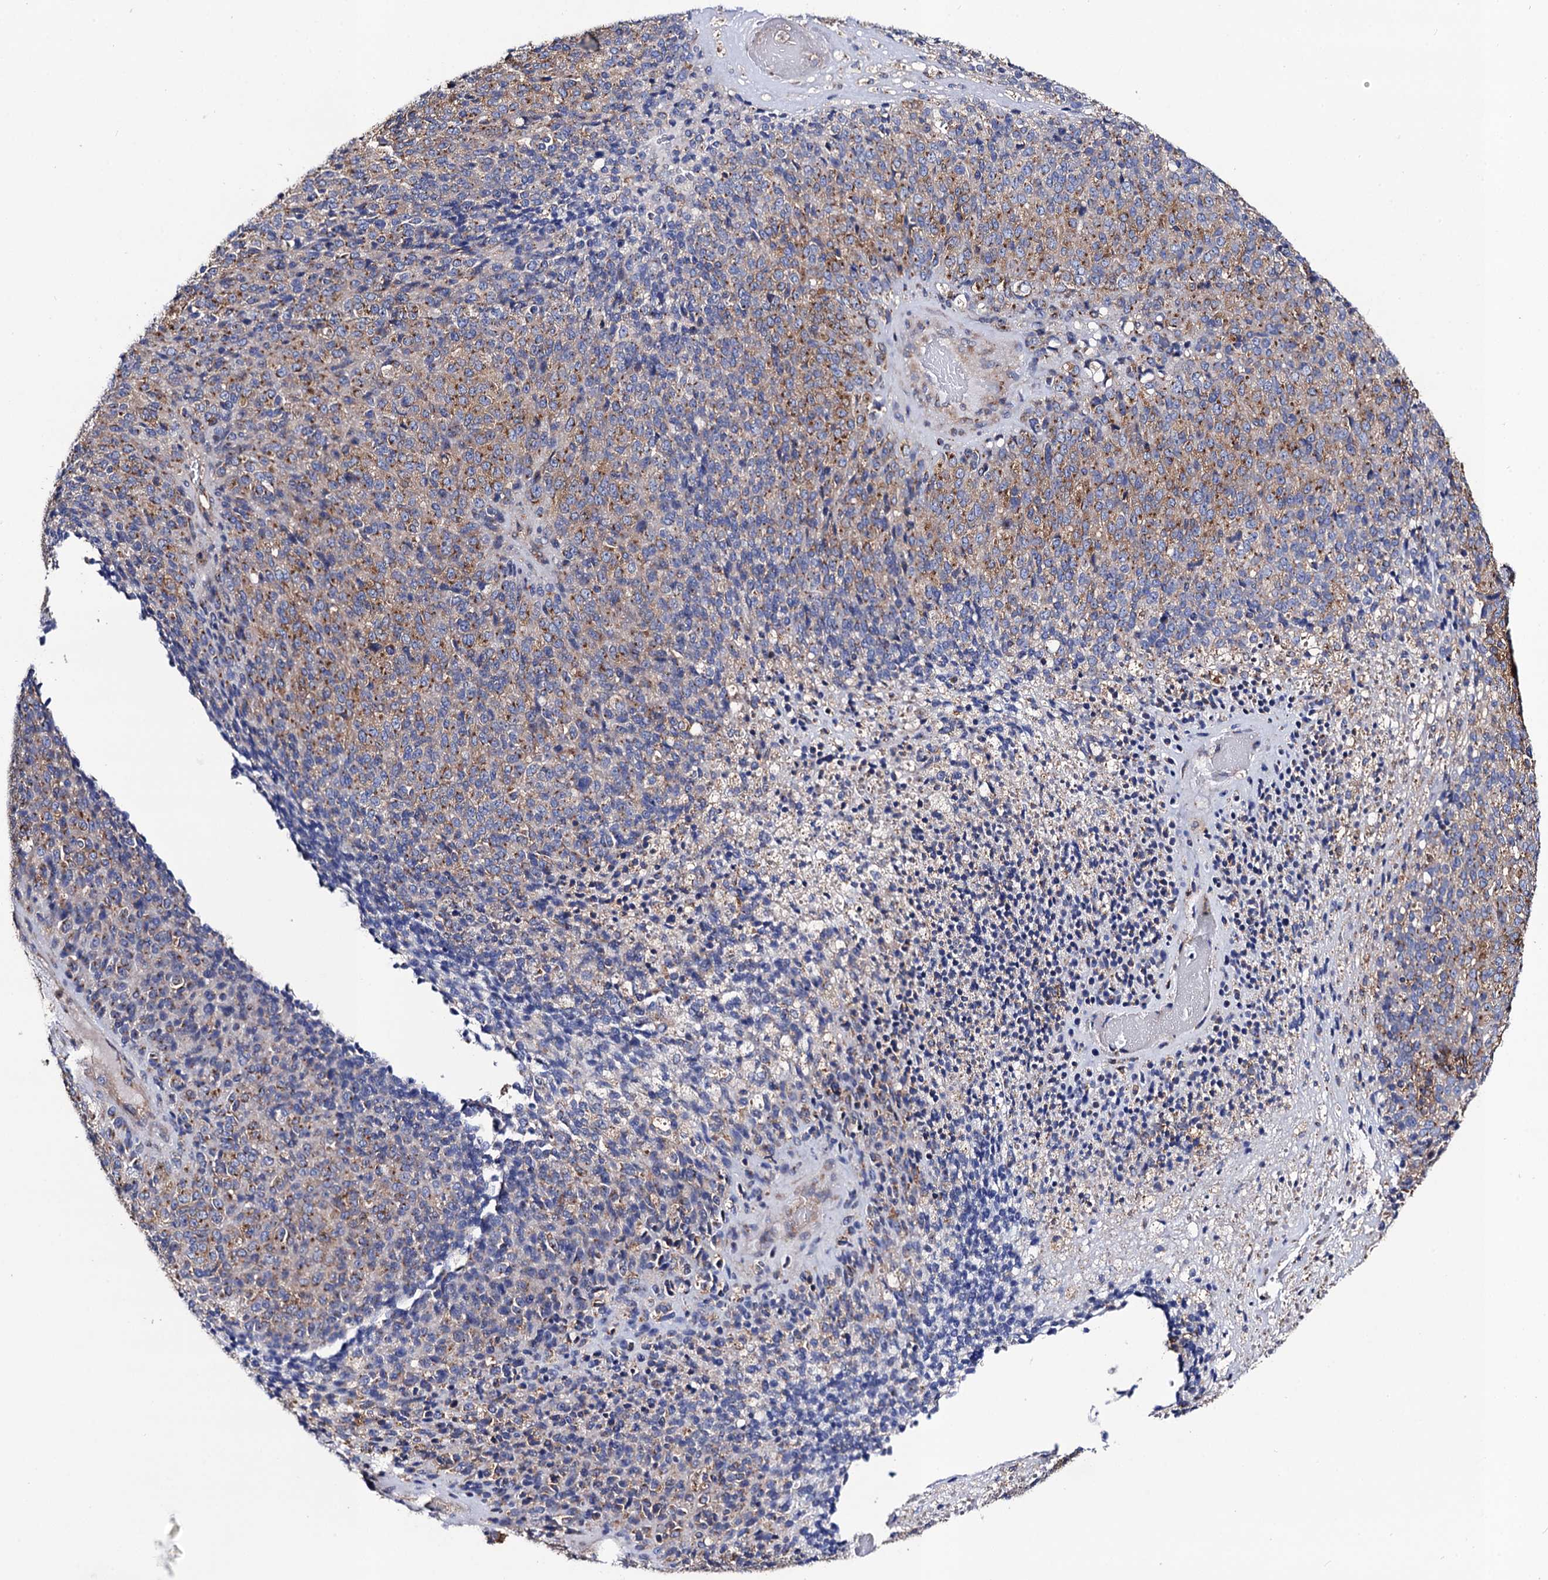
{"staining": {"intensity": "weak", "quantity": "<25%", "location": "cytoplasmic/membranous"}, "tissue": "melanoma", "cell_type": "Tumor cells", "image_type": "cancer", "snomed": [{"axis": "morphology", "description": "Malignant melanoma, Metastatic site"}, {"axis": "topography", "description": "Brain"}], "caption": "The immunohistochemistry micrograph has no significant expression in tumor cells of melanoma tissue. Brightfield microscopy of immunohistochemistry (IHC) stained with DAB (brown) and hematoxylin (blue), captured at high magnification.", "gene": "DYDC1", "patient": {"sex": "female", "age": 56}}